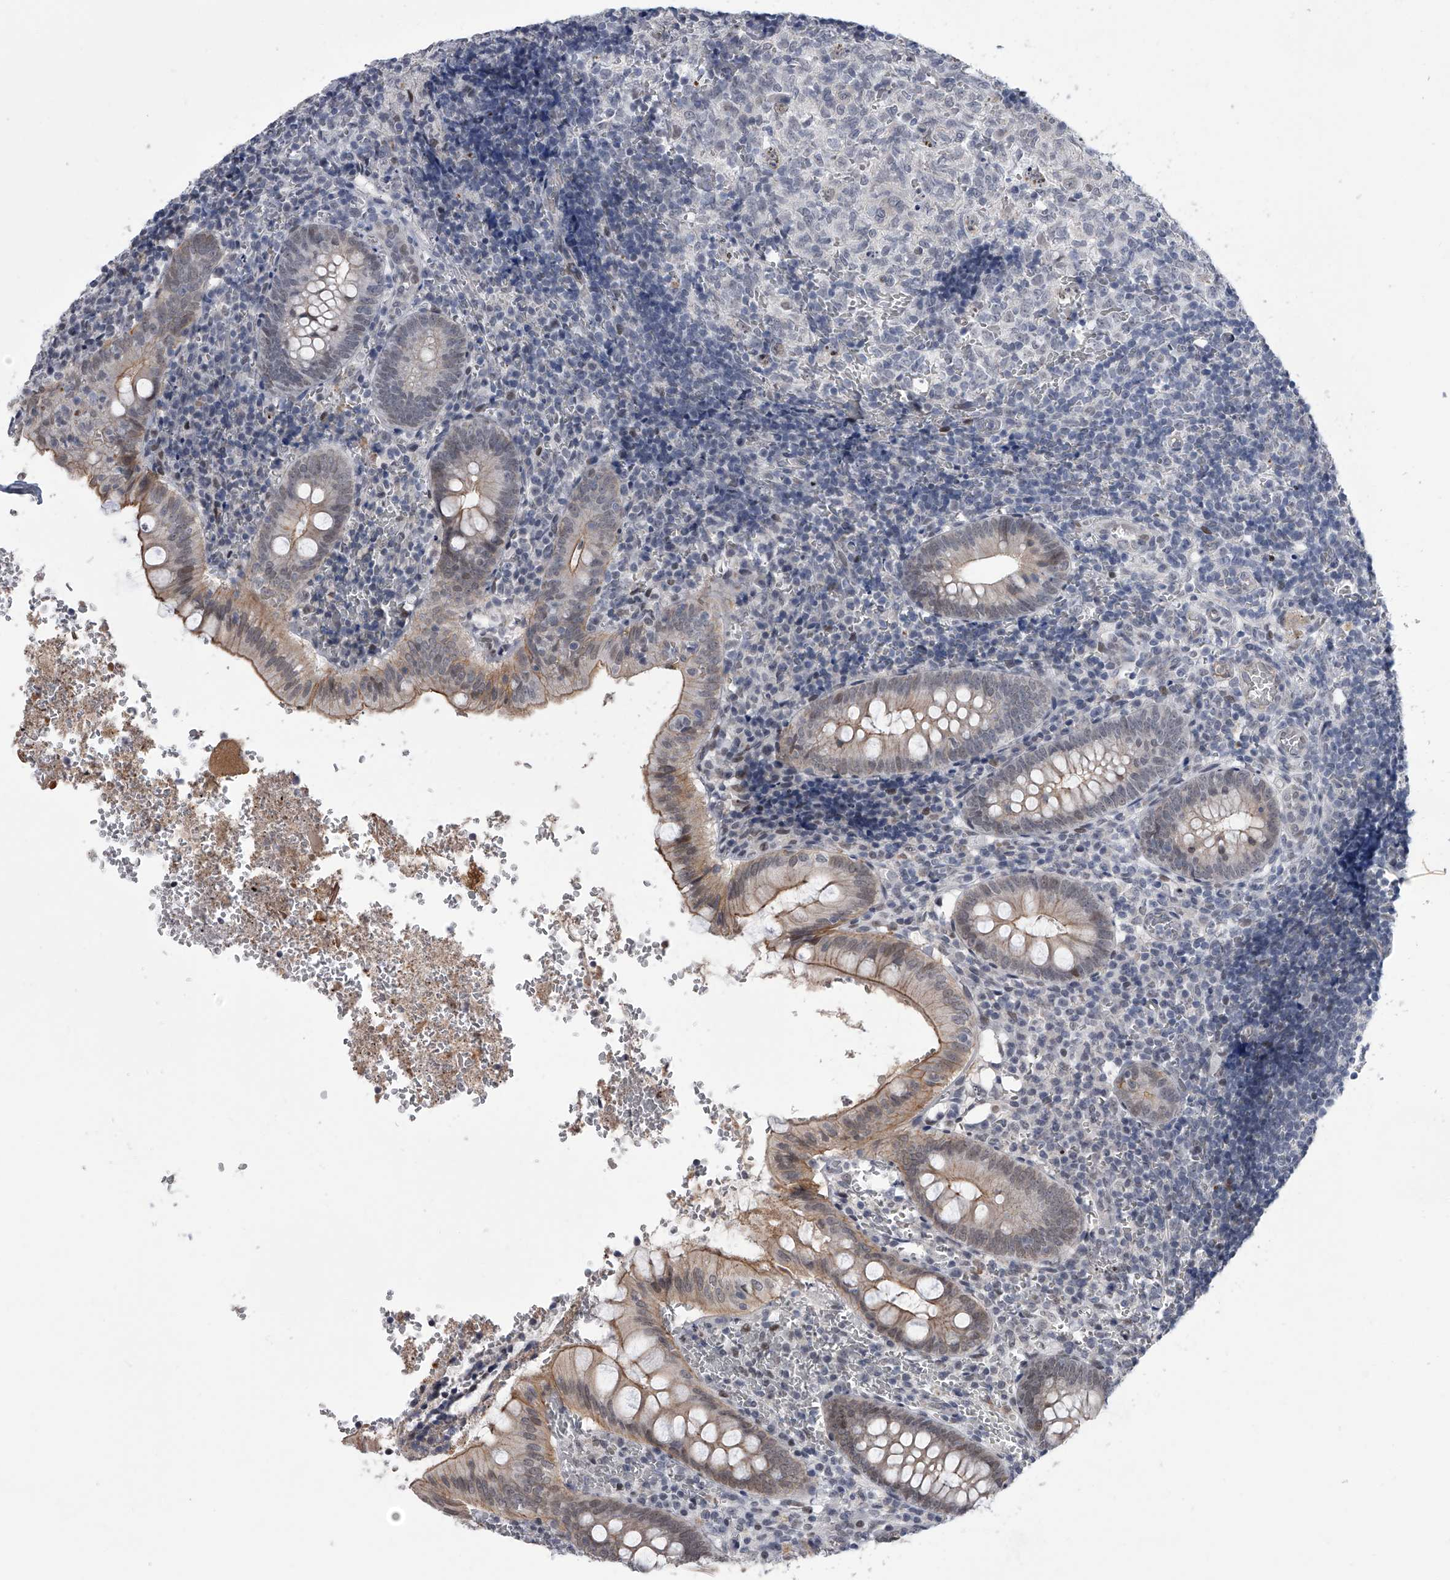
{"staining": {"intensity": "moderate", "quantity": "25%-75%", "location": "cytoplasmic/membranous"}, "tissue": "appendix", "cell_type": "Glandular cells", "image_type": "normal", "snomed": [{"axis": "morphology", "description": "Normal tissue, NOS"}, {"axis": "topography", "description": "Appendix"}], "caption": "Glandular cells exhibit moderate cytoplasmic/membranous staining in about 25%-75% of cells in normal appendix.", "gene": "ZNF426", "patient": {"sex": "male", "age": 8}}